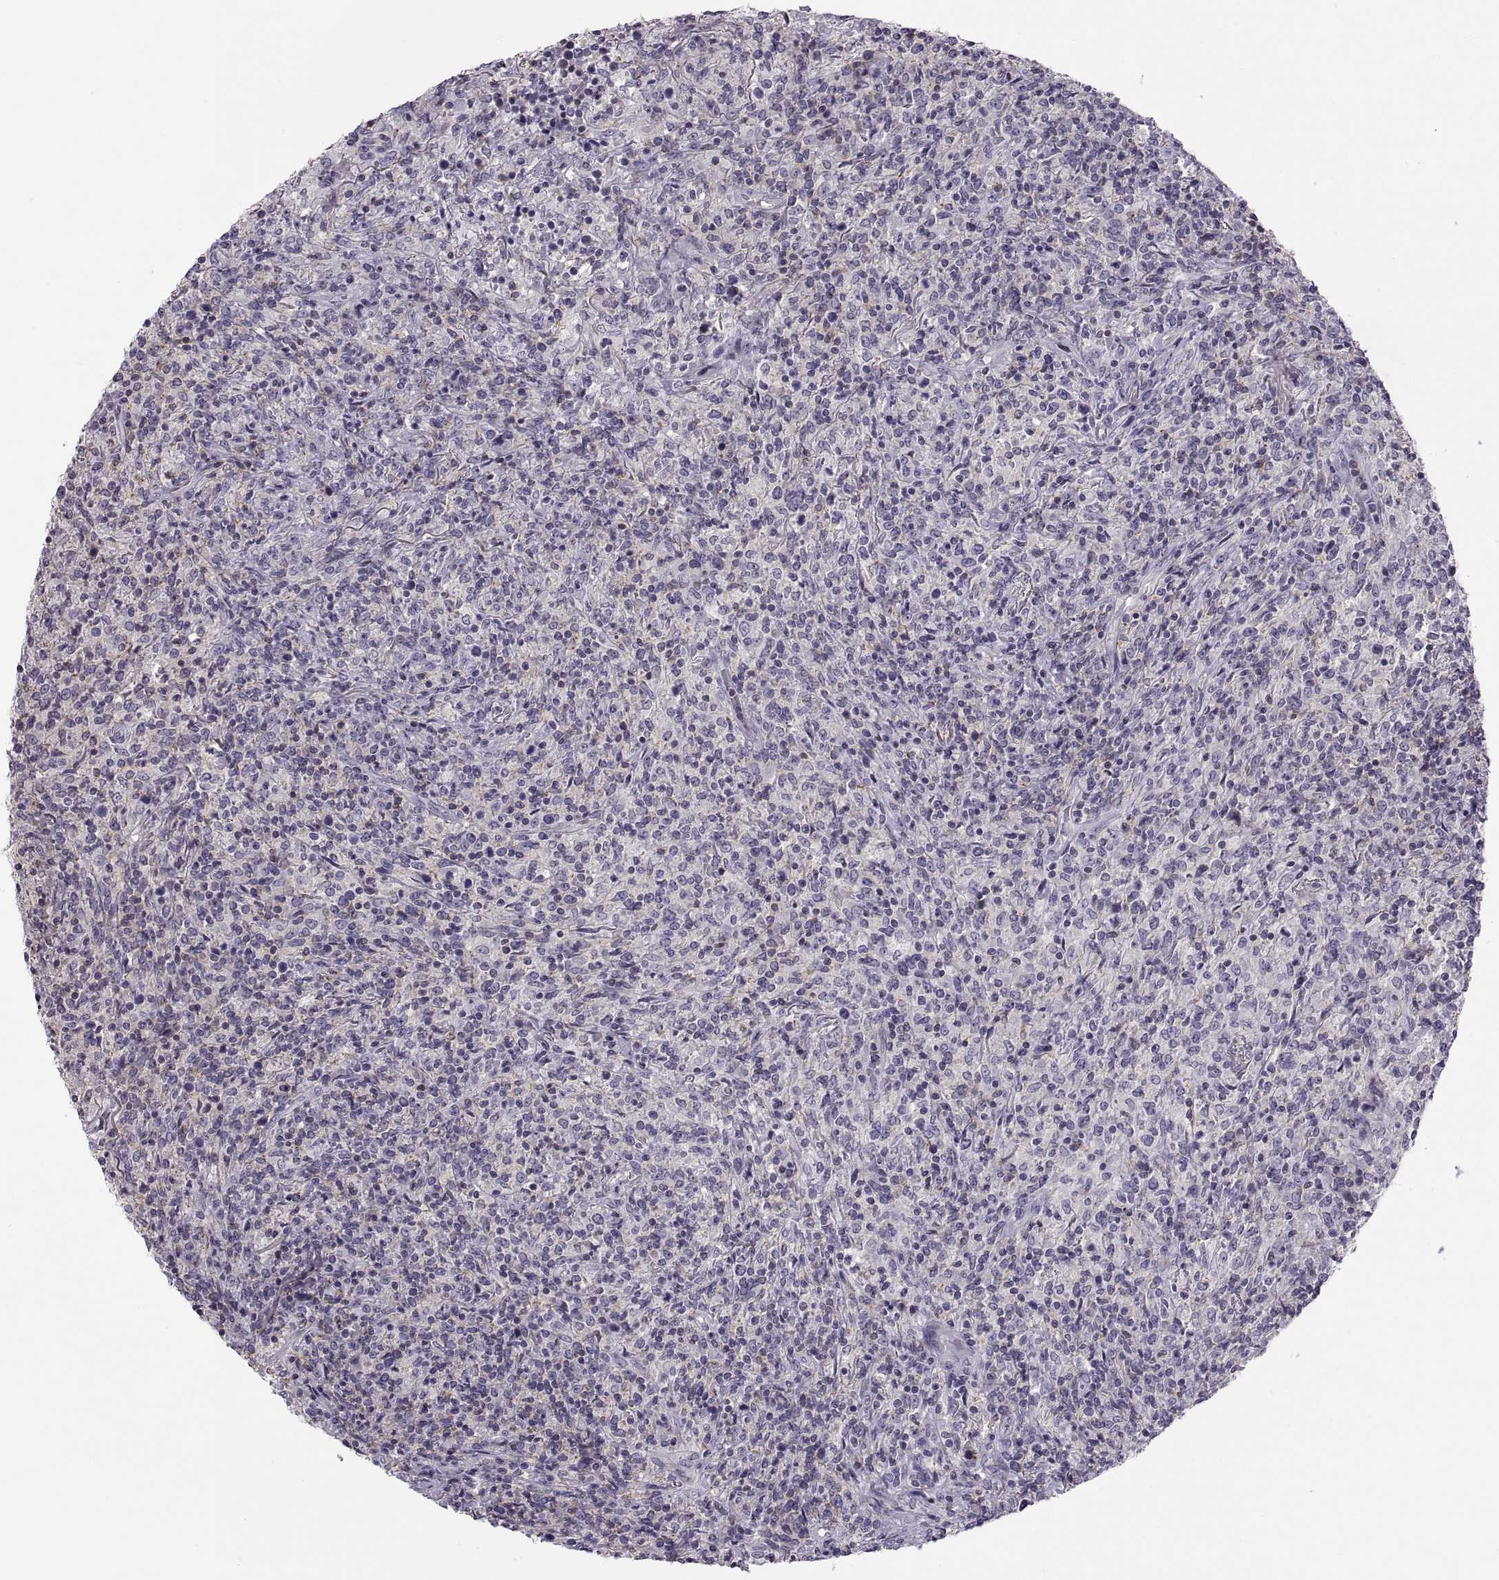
{"staining": {"intensity": "negative", "quantity": "none", "location": "none"}, "tissue": "lymphoma", "cell_type": "Tumor cells", "image_type": "cancer", "snomed": [{"axis": "morphology", "description": "Malignant lymphoma, non-Hodgkin's type, High grade"}, {"axis": "topography", "description": "Lung"}], "caption": "A high-resolution image shows IHC staining of malignant lymphoma, non-Hodgkin's type (high-grade), which shows no significant positivity in tumor cells.", "gene": "TTC21A", "patient": {"sex": "male", "age": 79}}